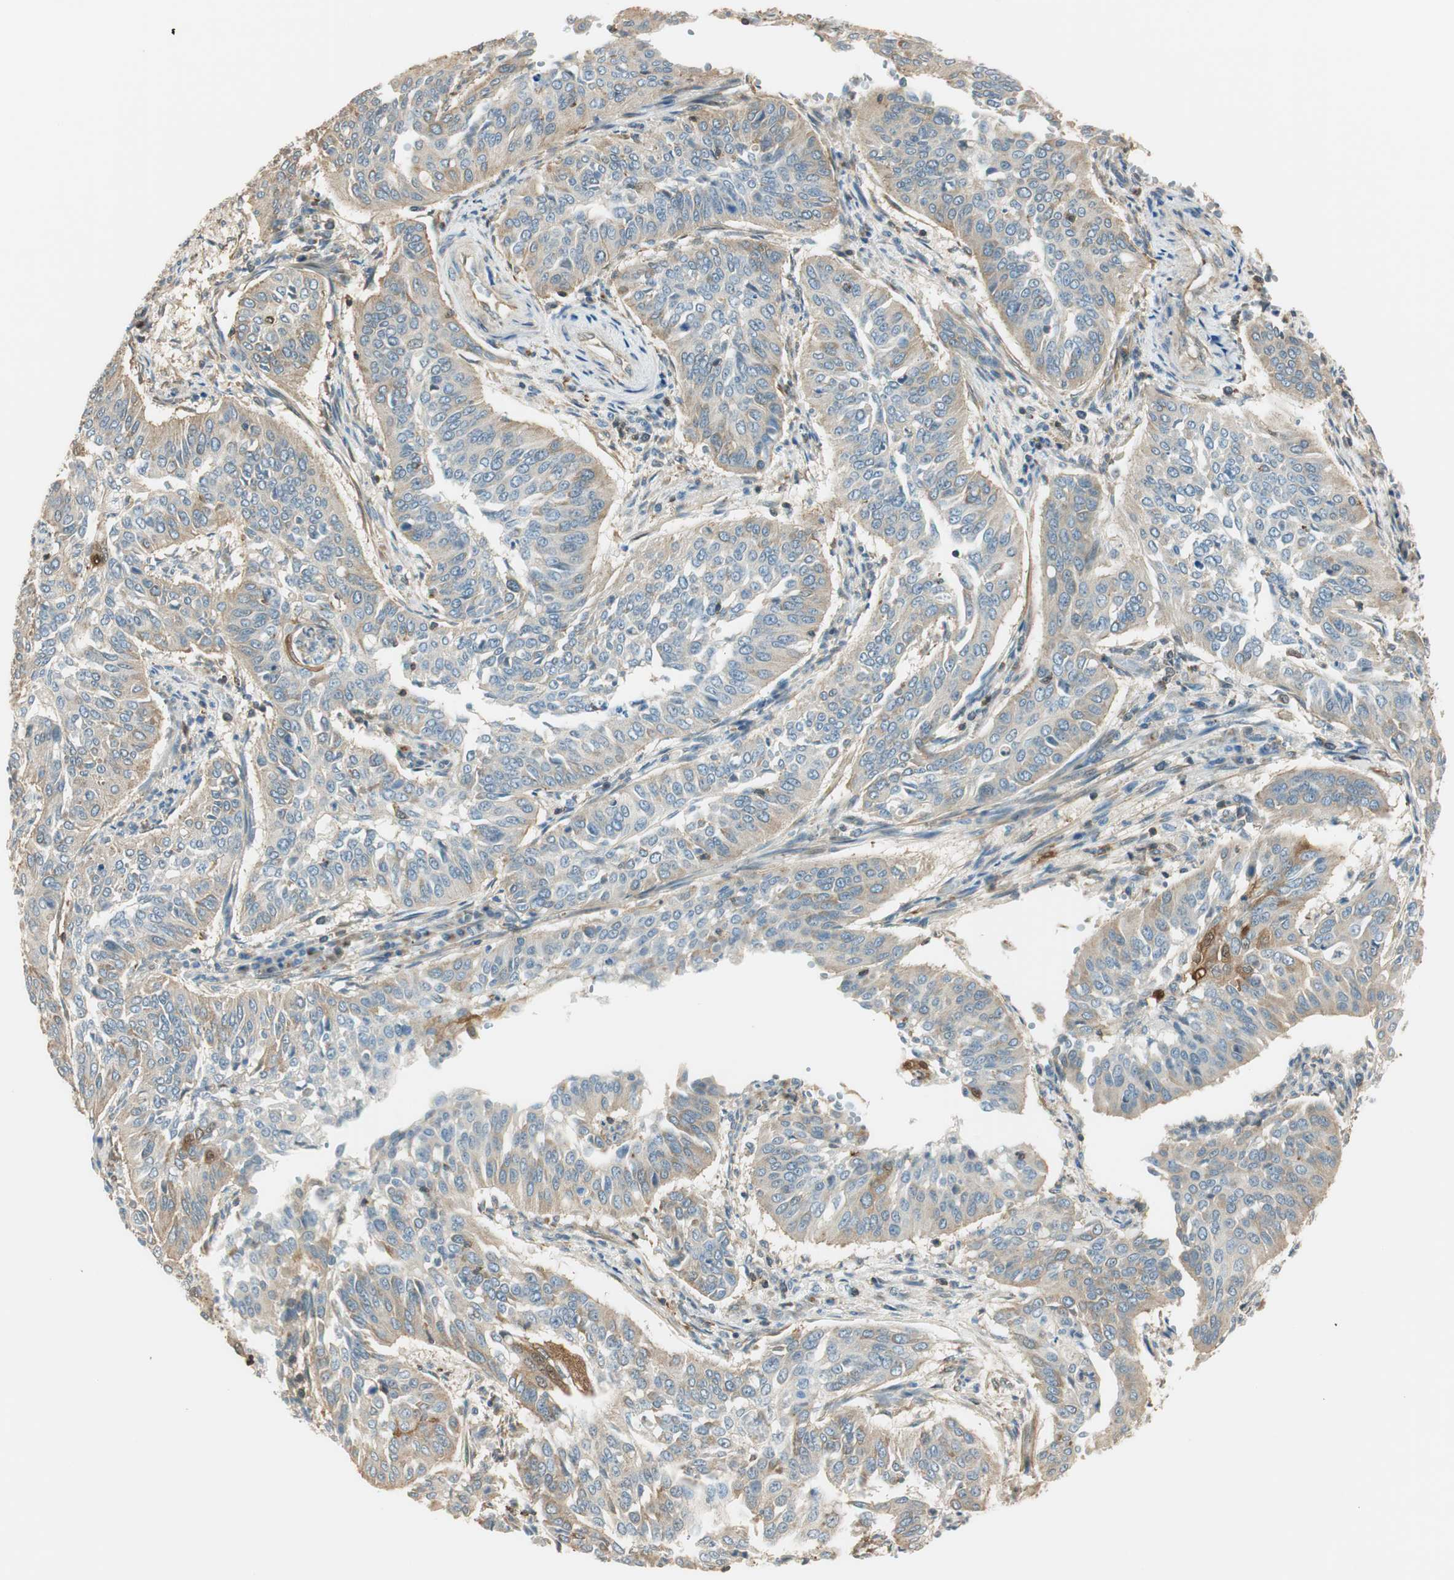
{"staining": {"intensity": "moderate", "quantity": ">75%", "location": "cytoplasmic/membranous"}, "tissue": "cervical cancer", "cell_type": "Tumor cells", "image_type": "cancer", "snomed": [{"axis": "morphology", "description": "Normal tissue, NOS"}, {"axis": "morphology", "description": "Squamous cell carcinoma, NOS"}, {"axis": "topography", "description": "Cervix"}], "caption": "An image of cervical cancer stained for a protein exhibits moderate cytoplasmic/membranous brown staining in tumor cells.", "gene": "PI4K2B", "patient": {"sex": "female", "age": 39}}